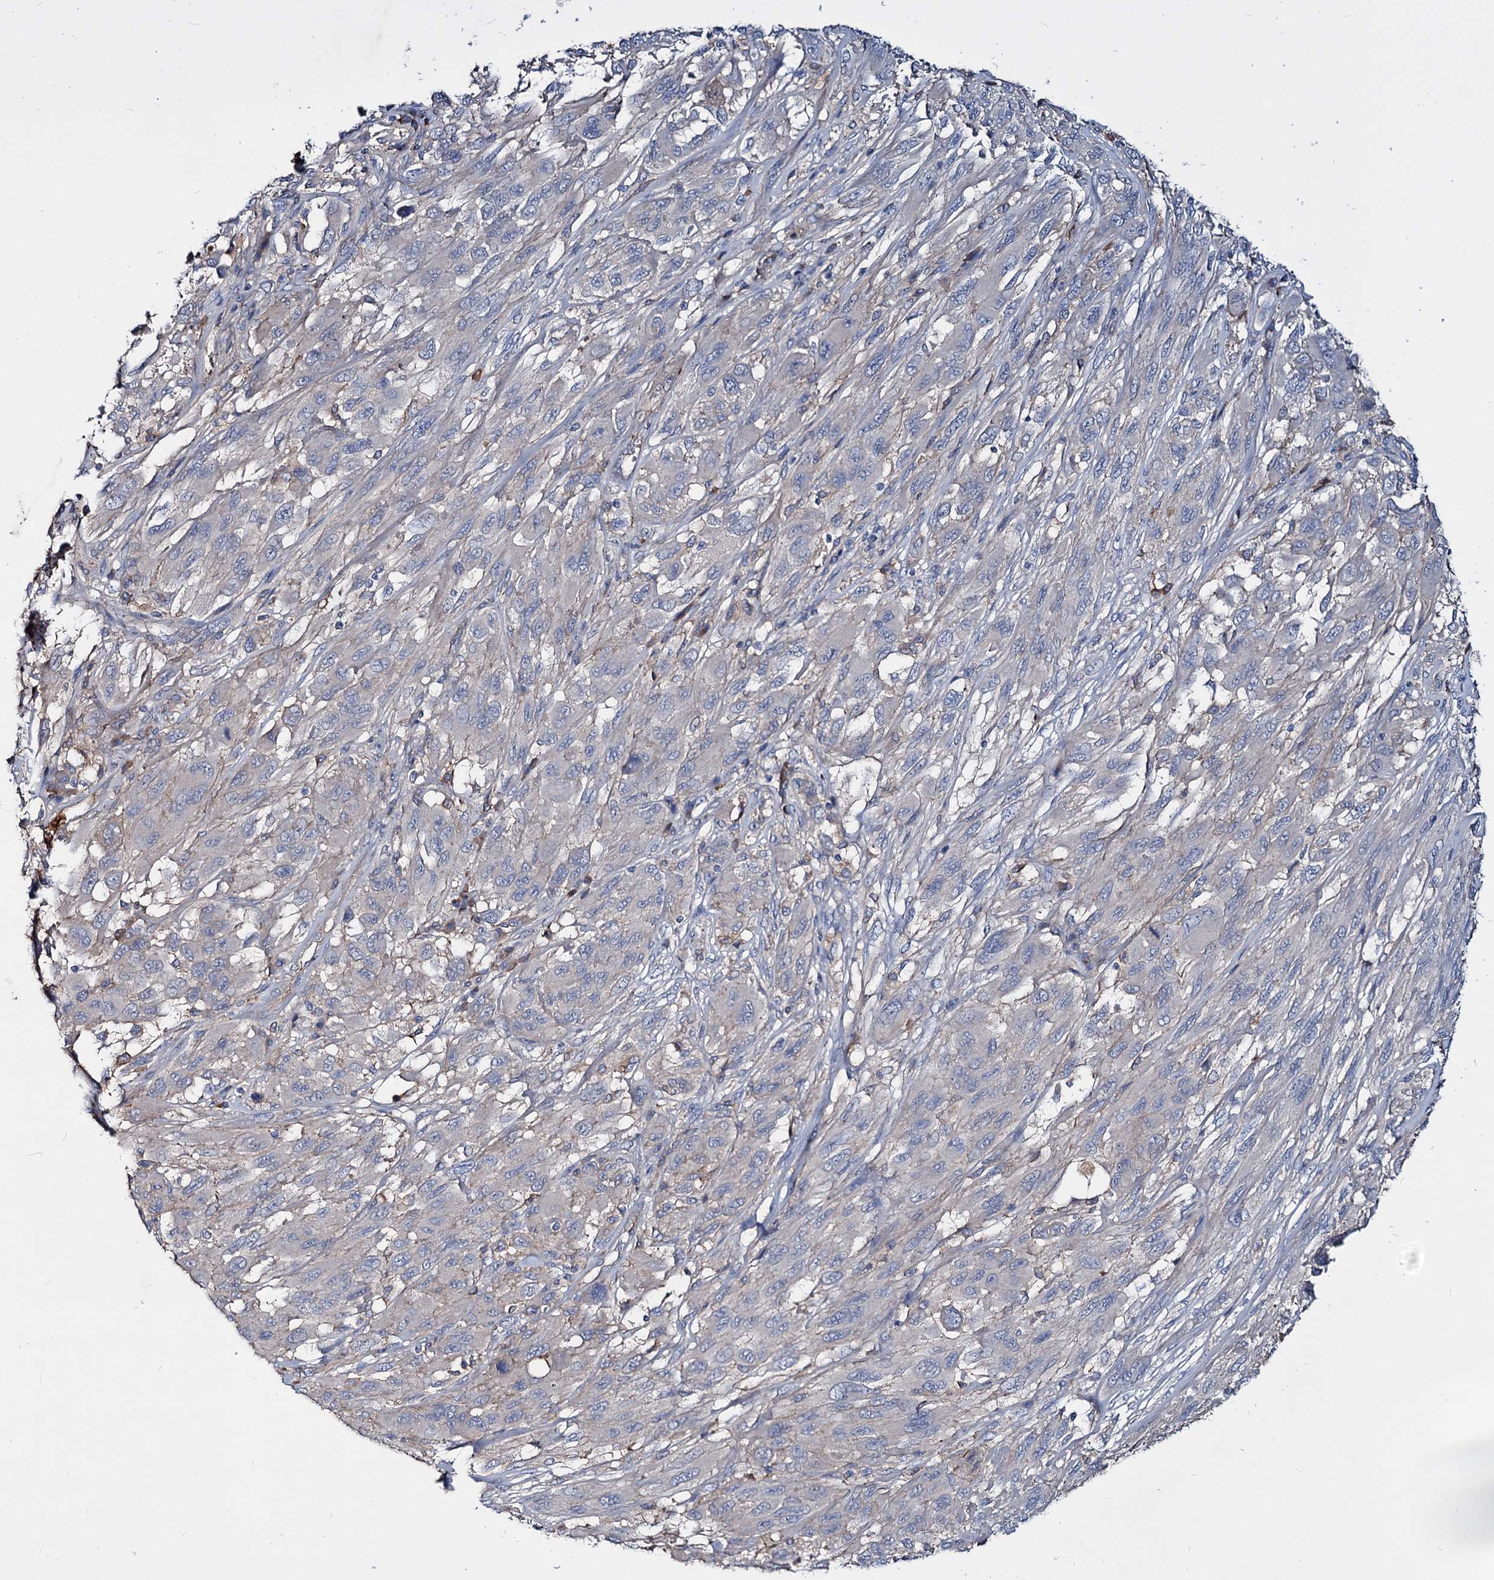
{"staining": {"intensity": "negative", "quantity": "none", "location": "none"}, "tissue": "melanoma", "cell_type": "Tumor cells", "image_type": "cancer", "snomed": [{"axis": "morphology", "description": "Malignant melanoma, NOS"}, {"axis": "topography", "description": "Skin"}], "caption": "There is no significant expression in tumor cells of melanoma. (Stains: DAB immunohistochemistry with hematoxylin counter stain, Microscopy: brightfield microscopy at high magnification).", "gene": "ACY3", "patient": {"sex": "female", "age": 91}}